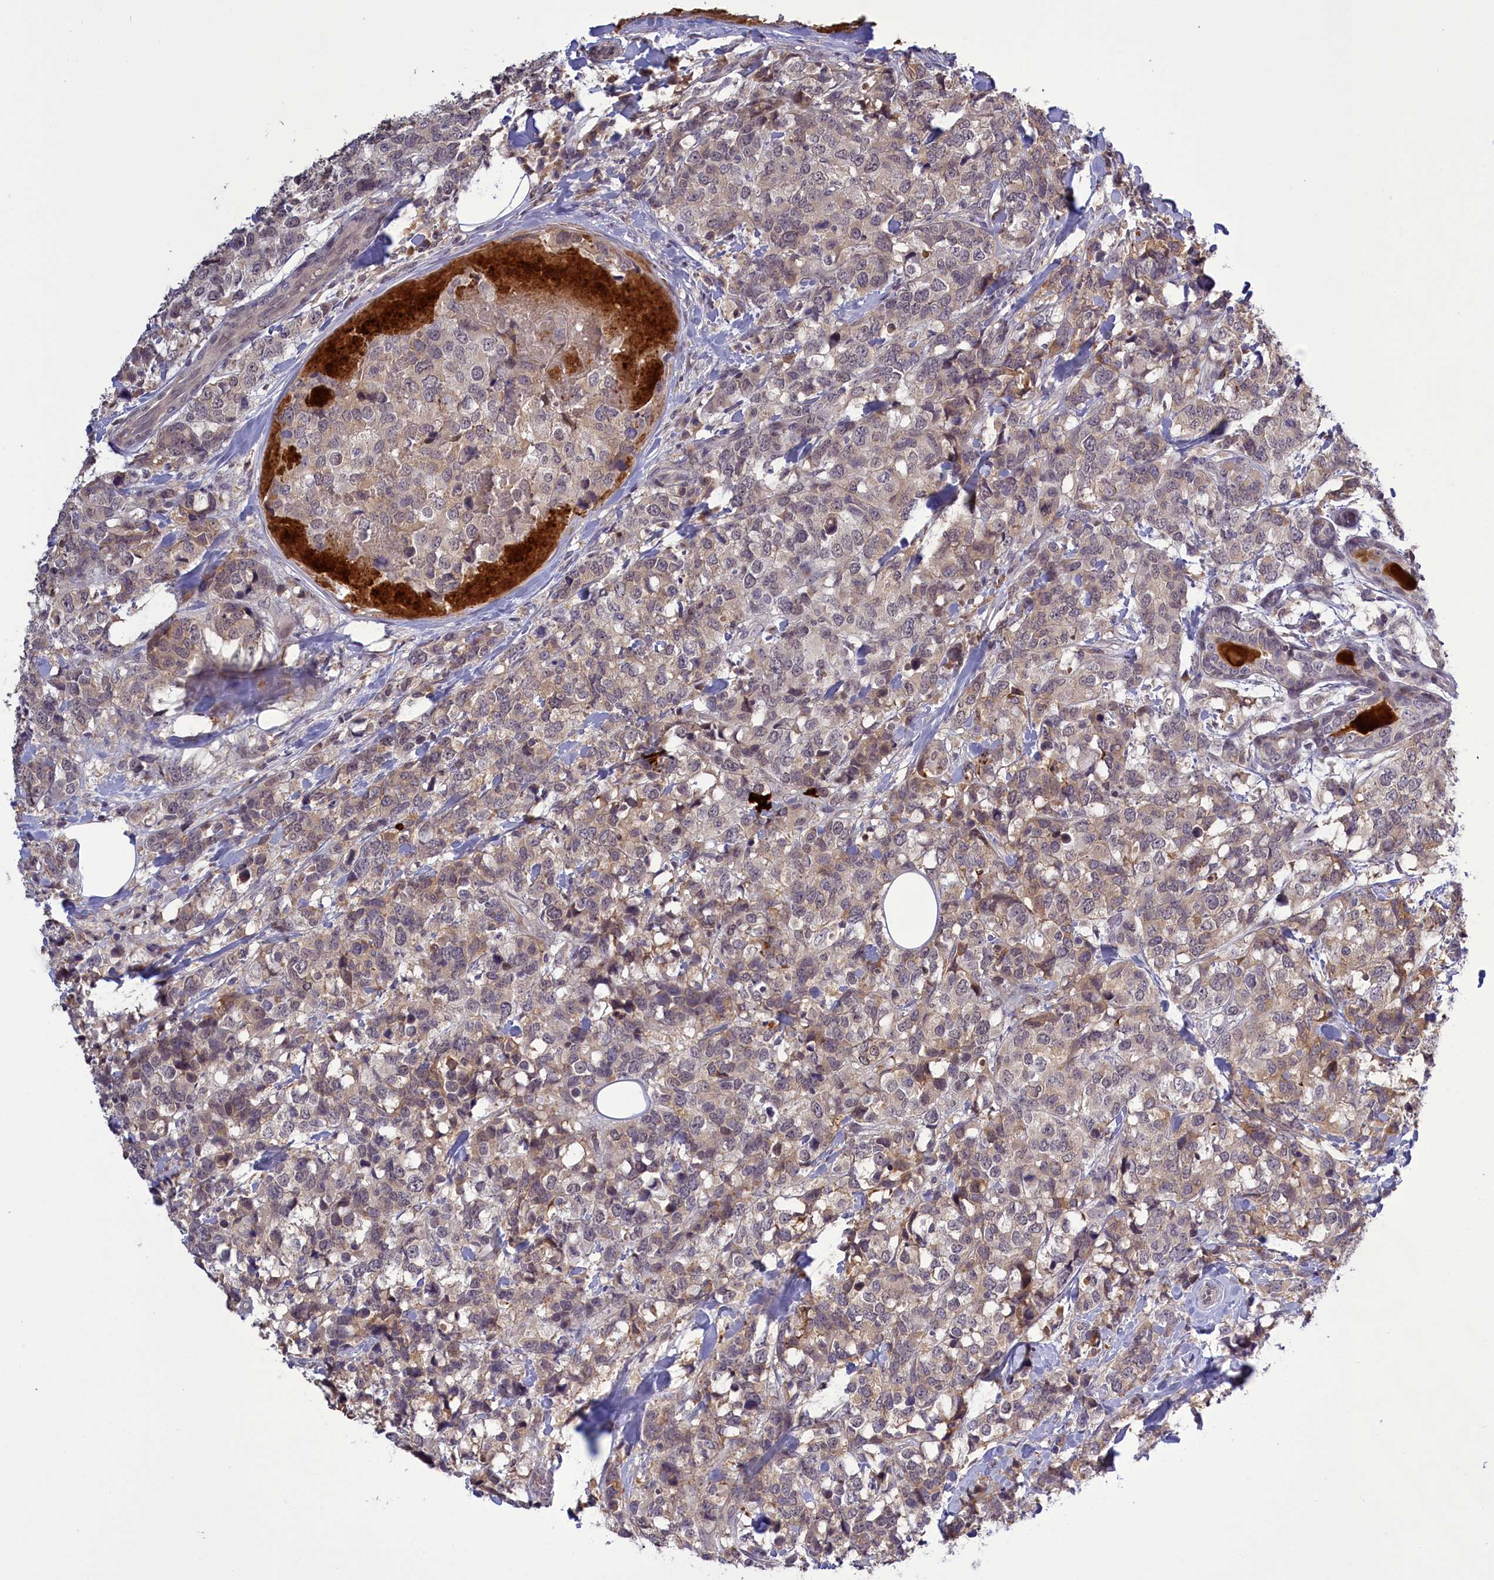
{"staining": {"intensity": "weak", "quantity": "25%-75%", "location": "cytoplasmic/membranous"}, "tissue": "breast cancer", "cell_type": "Tumor cells", "image_type": "cancer", "snomed": [{"axis": "morphology", "description": "Lobular carcinoma"}, {"axis": "topography", "description": "Breast"}], "caption": "Breast cancer tissue shows weak cytoplasmic/membranous expression in about 25%-75% of tumor cells", "gene": "RRAD", "patient": {"sex": "female", "age": 59}}